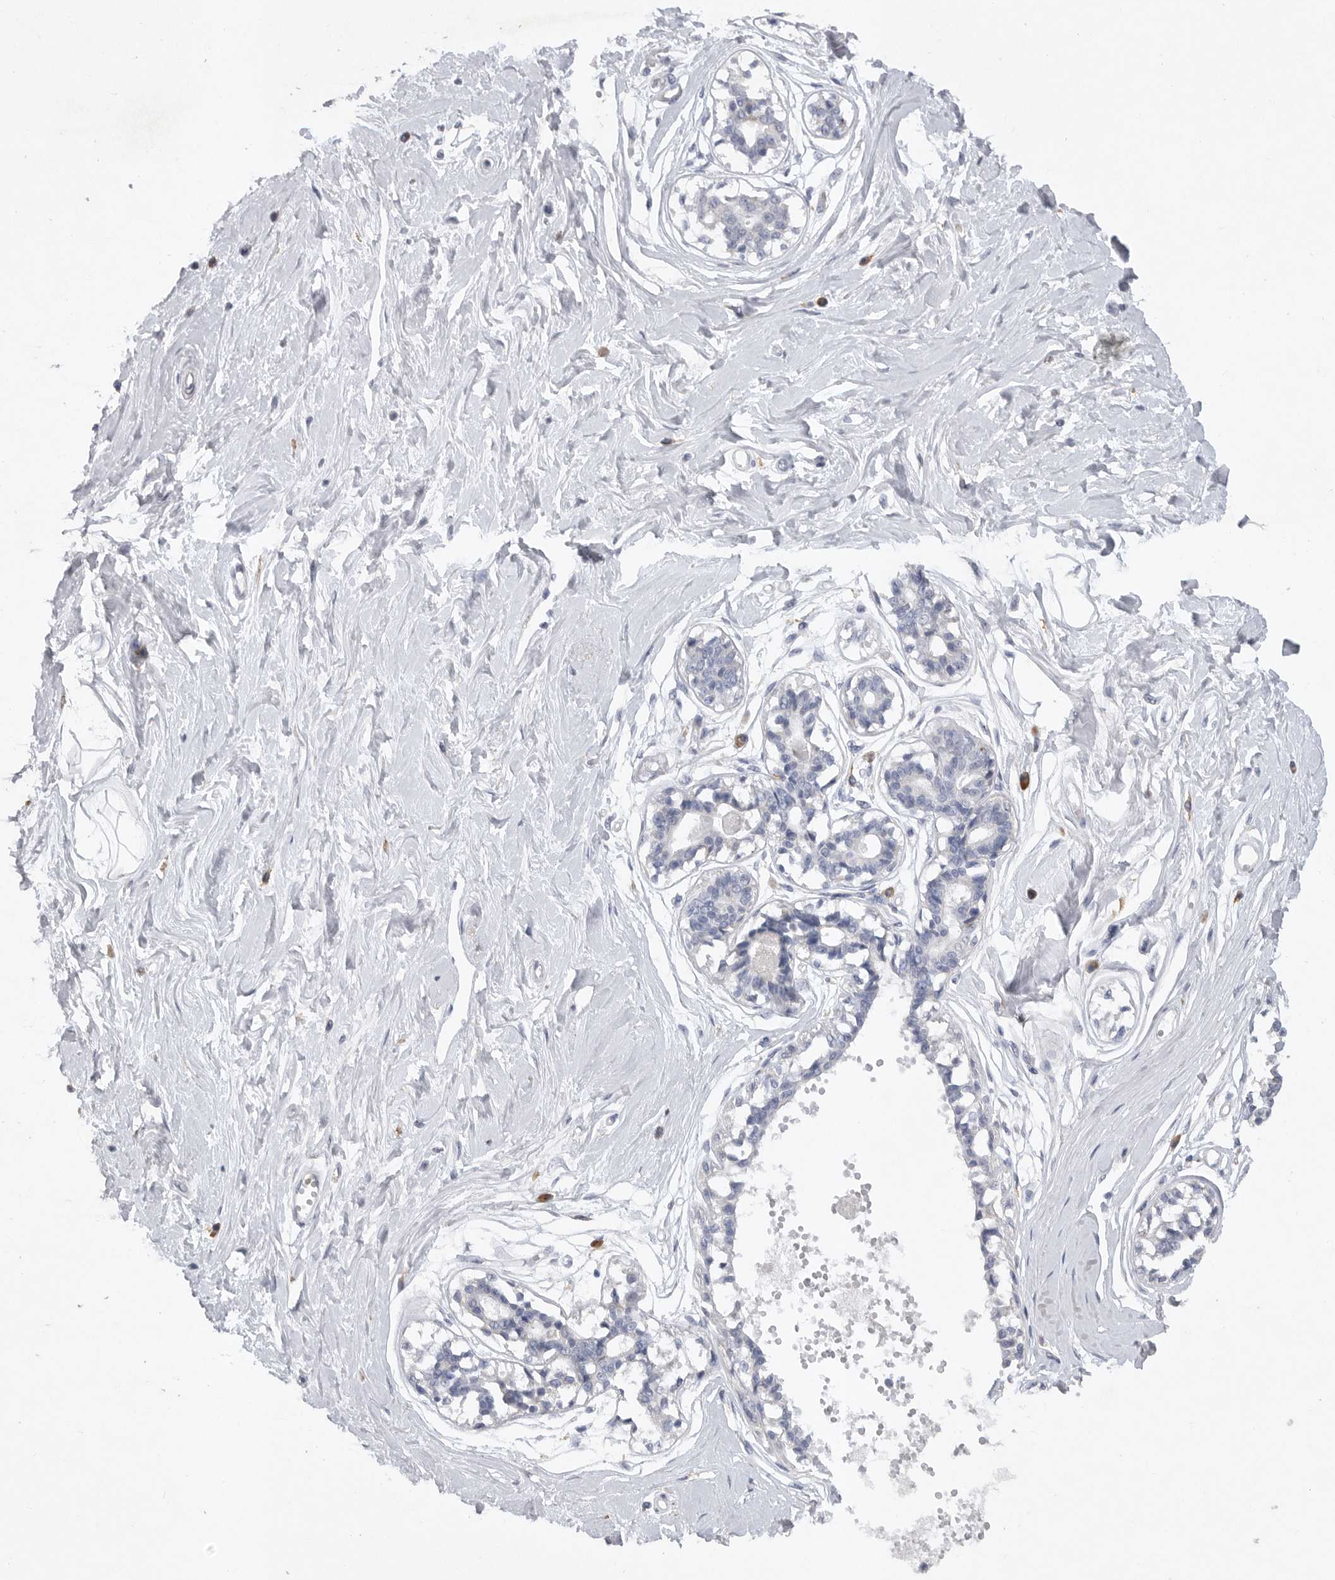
{"staining": {"intensity": "negative", "quantity": "none", "location": "none"}, "tissue": "breast", "cell_type": "Adipocytes", "image_type": "normal", "snomed": [{"axis": "morphology", "description": "Normal tissue, NOS"}, {"axis": "topography", "description": "Breast"}], "caption": "Histopathology image shows no significant protein positivity in adipocytes of normal breast. The staining is performed using DAB (3,3'-diaminobenzidine) brown chromogen with nuclei counter-stained in using hematoxylin.", "gene": "EDEM3", "patient": {"sex": "female", "age": 45}}